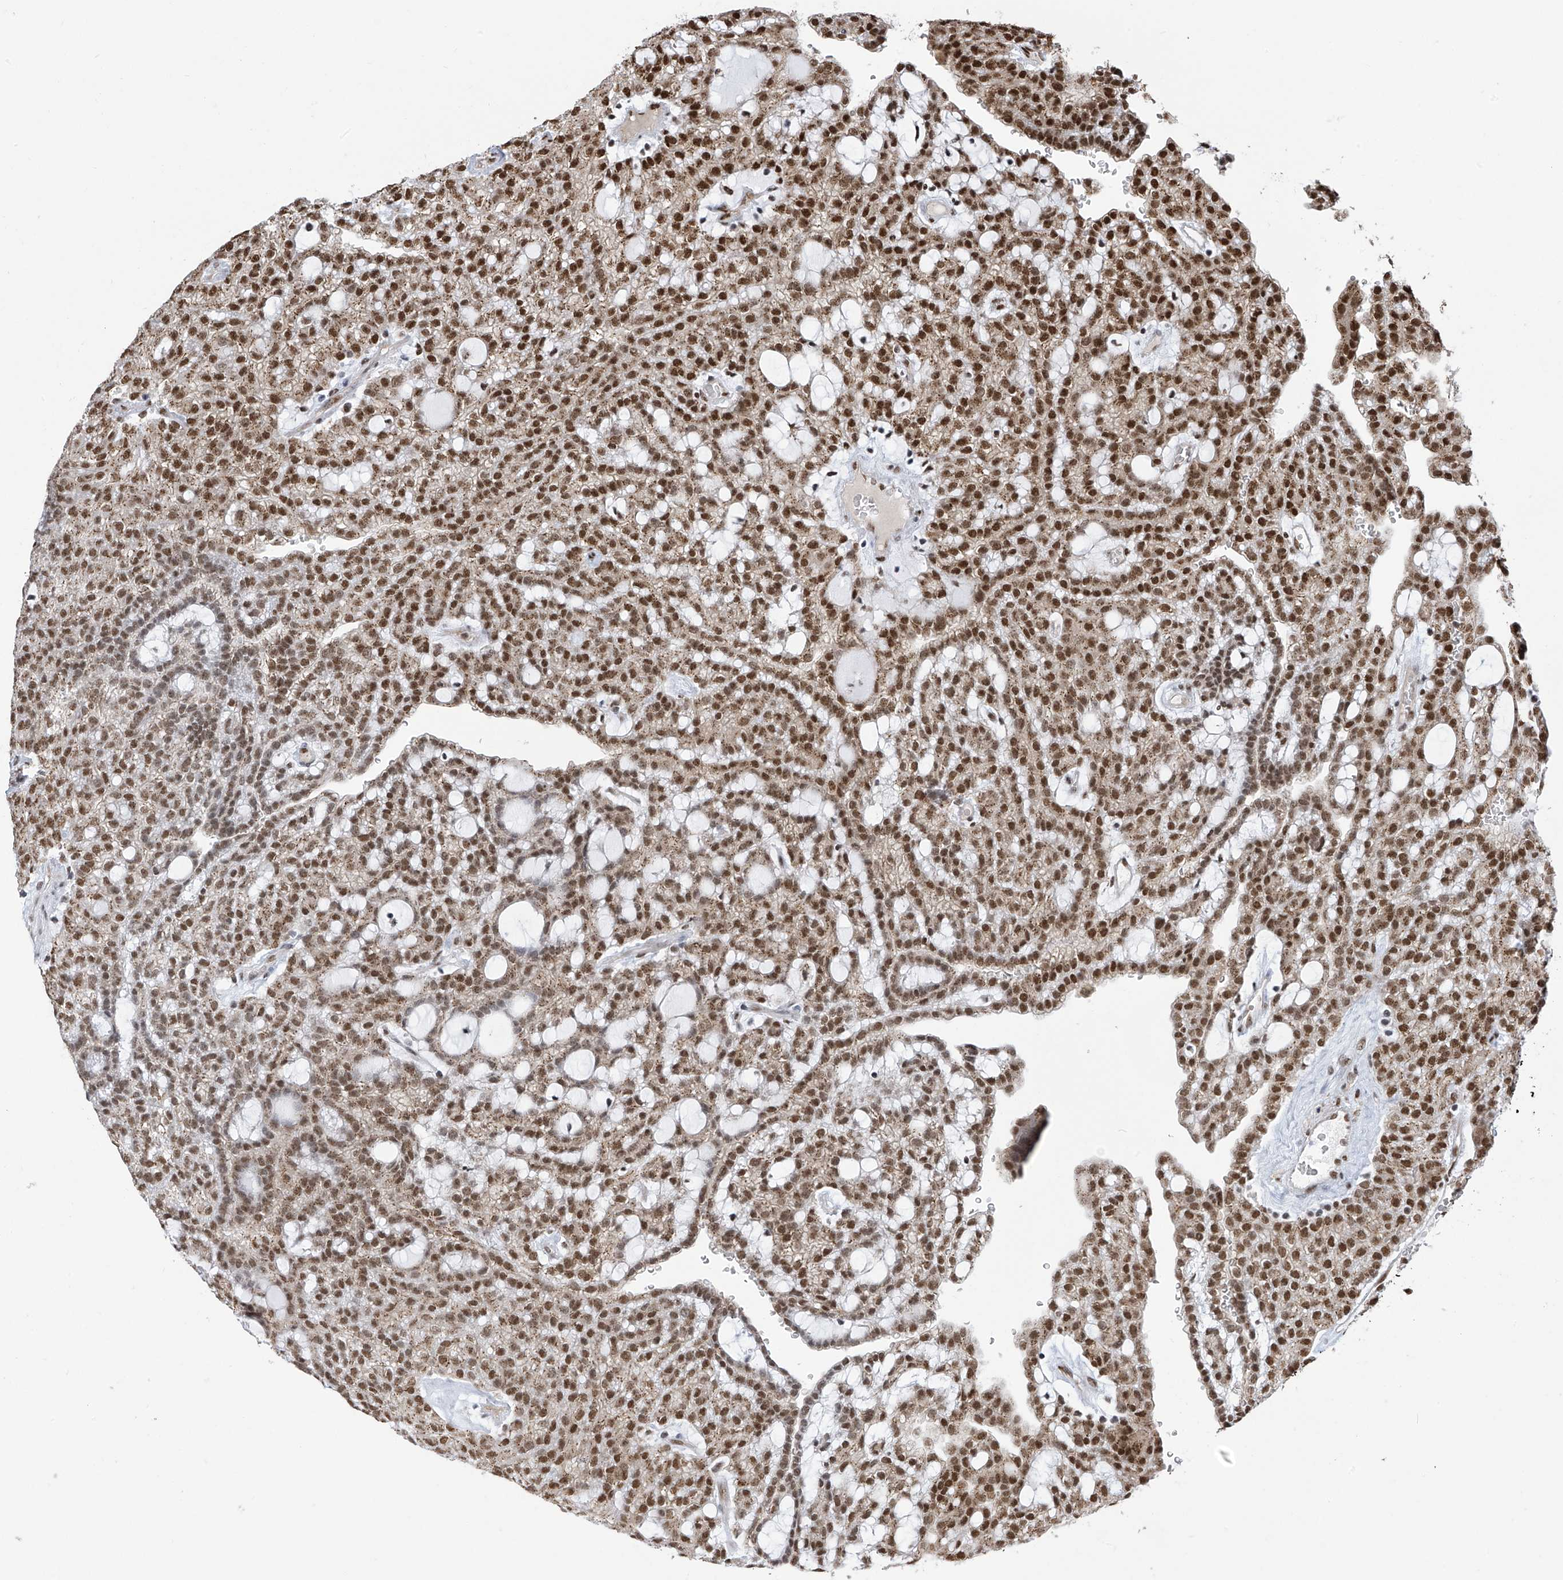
{"staining": {"intensity": "strong", "quantity": ">75%", "location": "nuclear"}, "tissue": "renal cancer", "cell_type": "Tumor cells", "image_type": "cancer", "snomed": [{"axis": "morphology", "description": "Adenocarcinoma, NOS"}, {"axis": "topography", "description": "Kidney"}], "caption": "Strong nuclear staining is present in approximately >75% of tumor cells in adenocarcinoma (renal). (DAB IHC, brown staining for protein, blue staining for nuclei).", "gene": "APLF", "patient": {"sex": "male", "age": 63}}